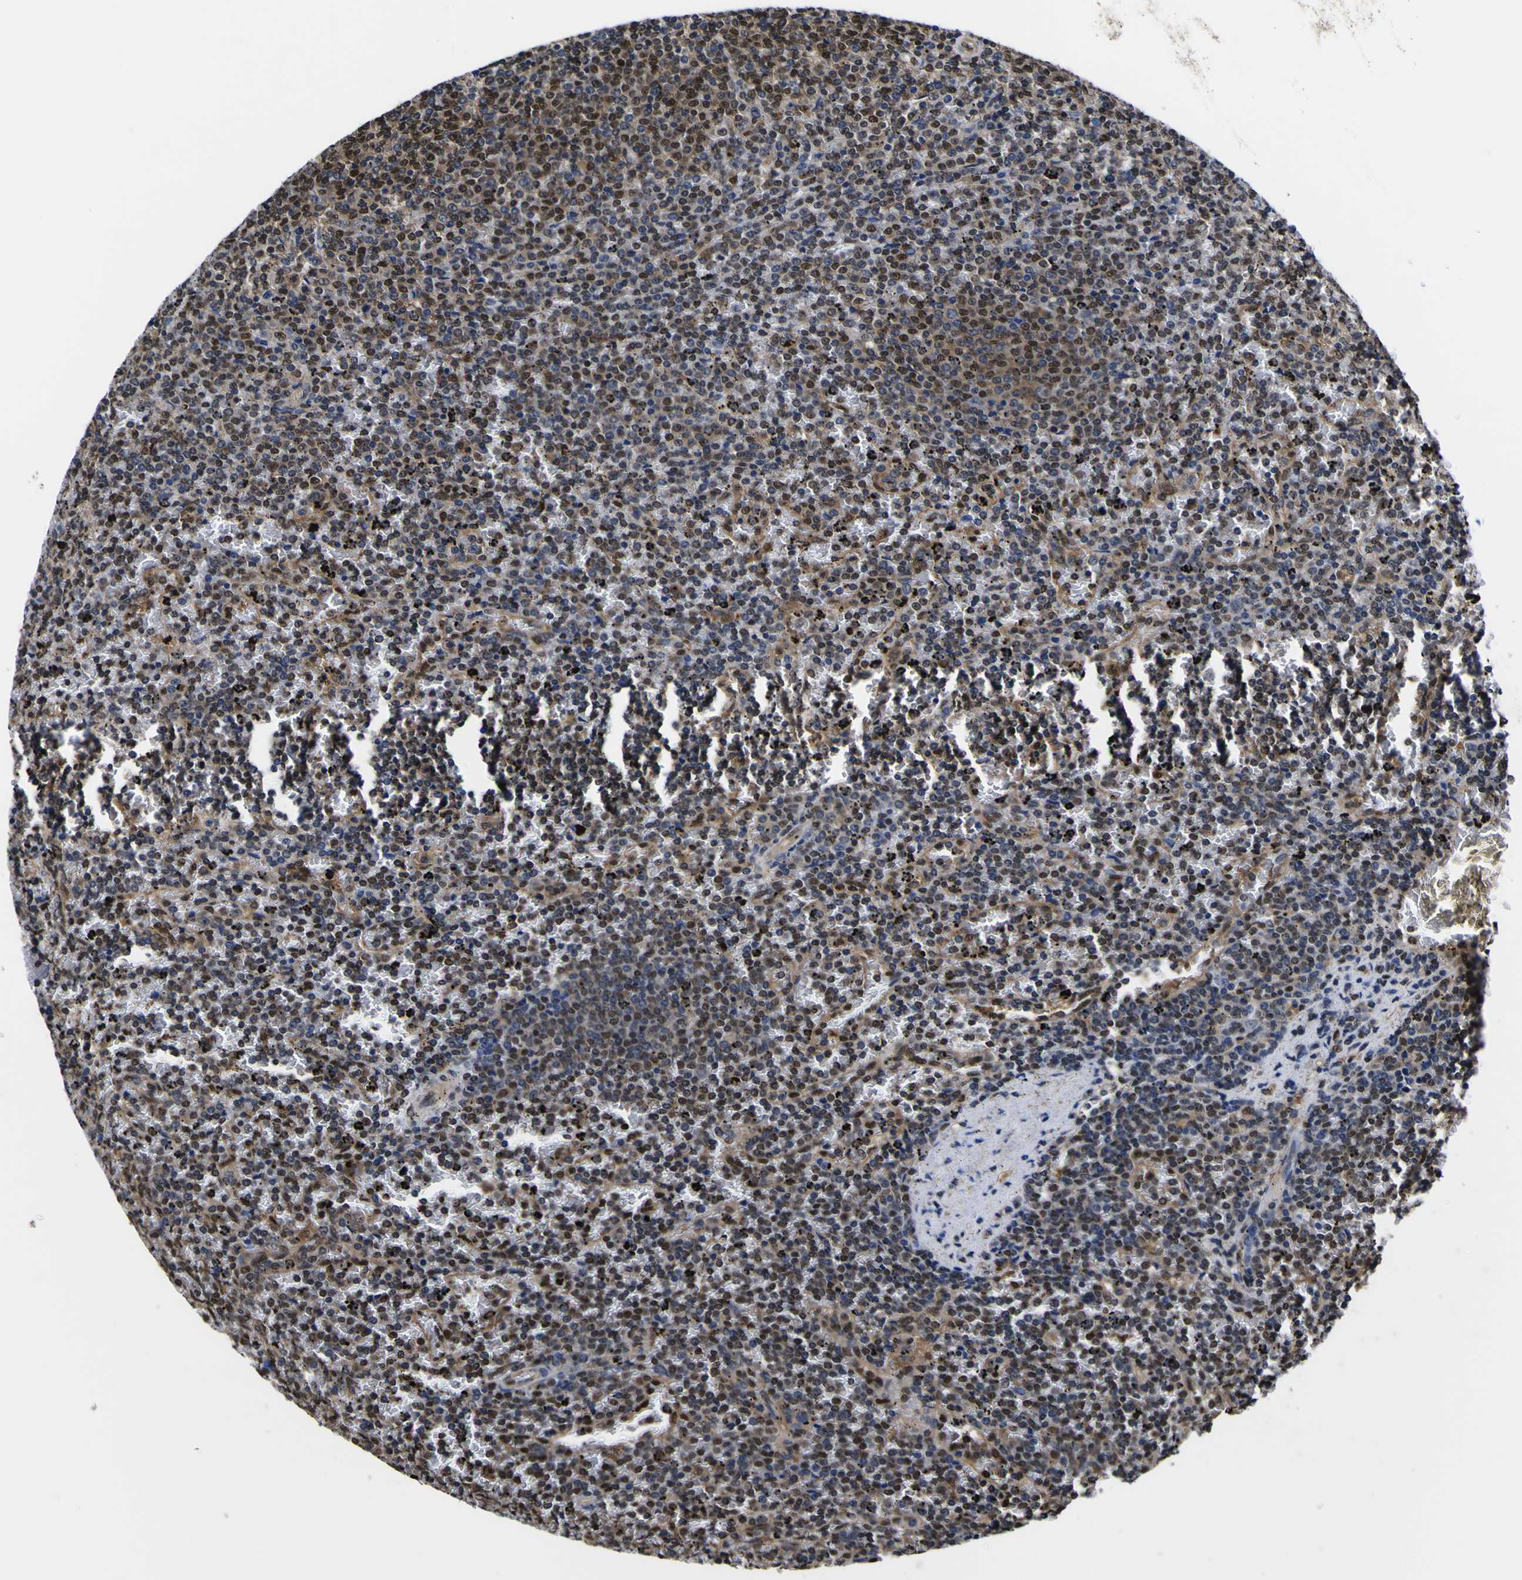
{"staining": {"intensity": "moderate", "quantity": "25%-75%", "location": "cytoplasmic/membranous,nuclear"}, "tissue": "lymphoma", "cell_type": "Tumor cells", "image_type": "cancer", "snomed": [{"axis": "morphology", "description": "Malignant lymphoma, non-Hodgkin's type, Low grade"}, {"axis": "topography", "description": "Spleen"}], "caption": "This image exhibits lymphoma stained with immunohistochemistry to label a protein in brown. The cytoplasmic/membranous and nuclear of tumor cells show moderate positivity for the protein. Nuclei are counter-stained blue.", "gene": "FAM110B", "patient": {"sex": "female", "age": 77}}